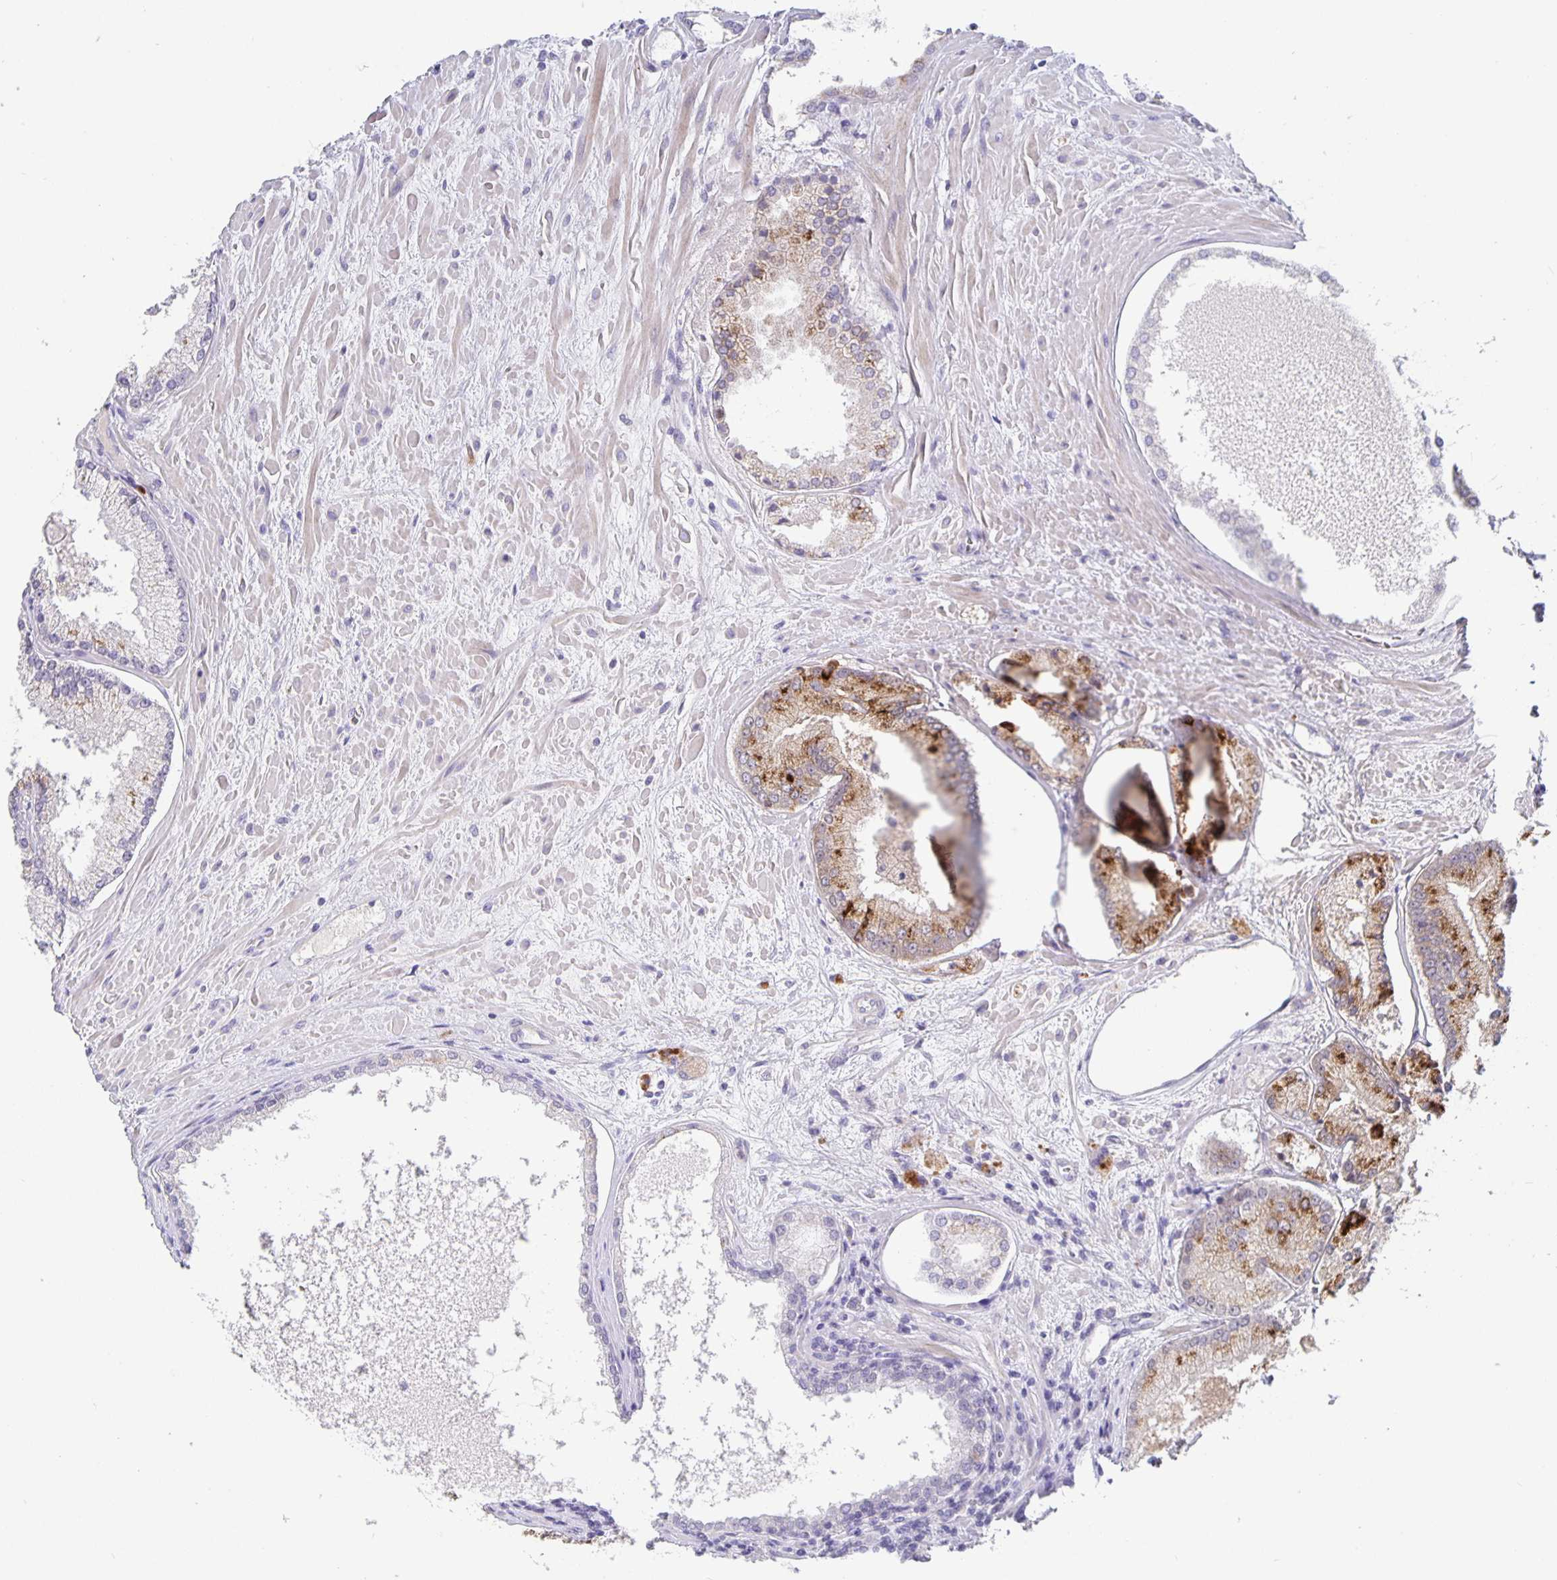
{"staining": {"intensity": "moderate", "quantity": "<25%", "location": "cytoplasmic/membranous"}, "tissue": "prostate cancer", "cell_type": "Tumor cells", "image_type": "cancer", "snomed": [{"axis": "morphology", "description": "Adenocarcinoma, High grade"}, {"axis": "topography", "description": "Prostate"}], "caption": "DAB (3,3'-diaminobenzidine) immunohistochemical staining of human prostate cancer exhibits moderate cytoplasmic/membranous protein staining in approximately <25% of tumor cells.", "gene": "GDF15", "patient": {"sex": "male", "age": 73}}